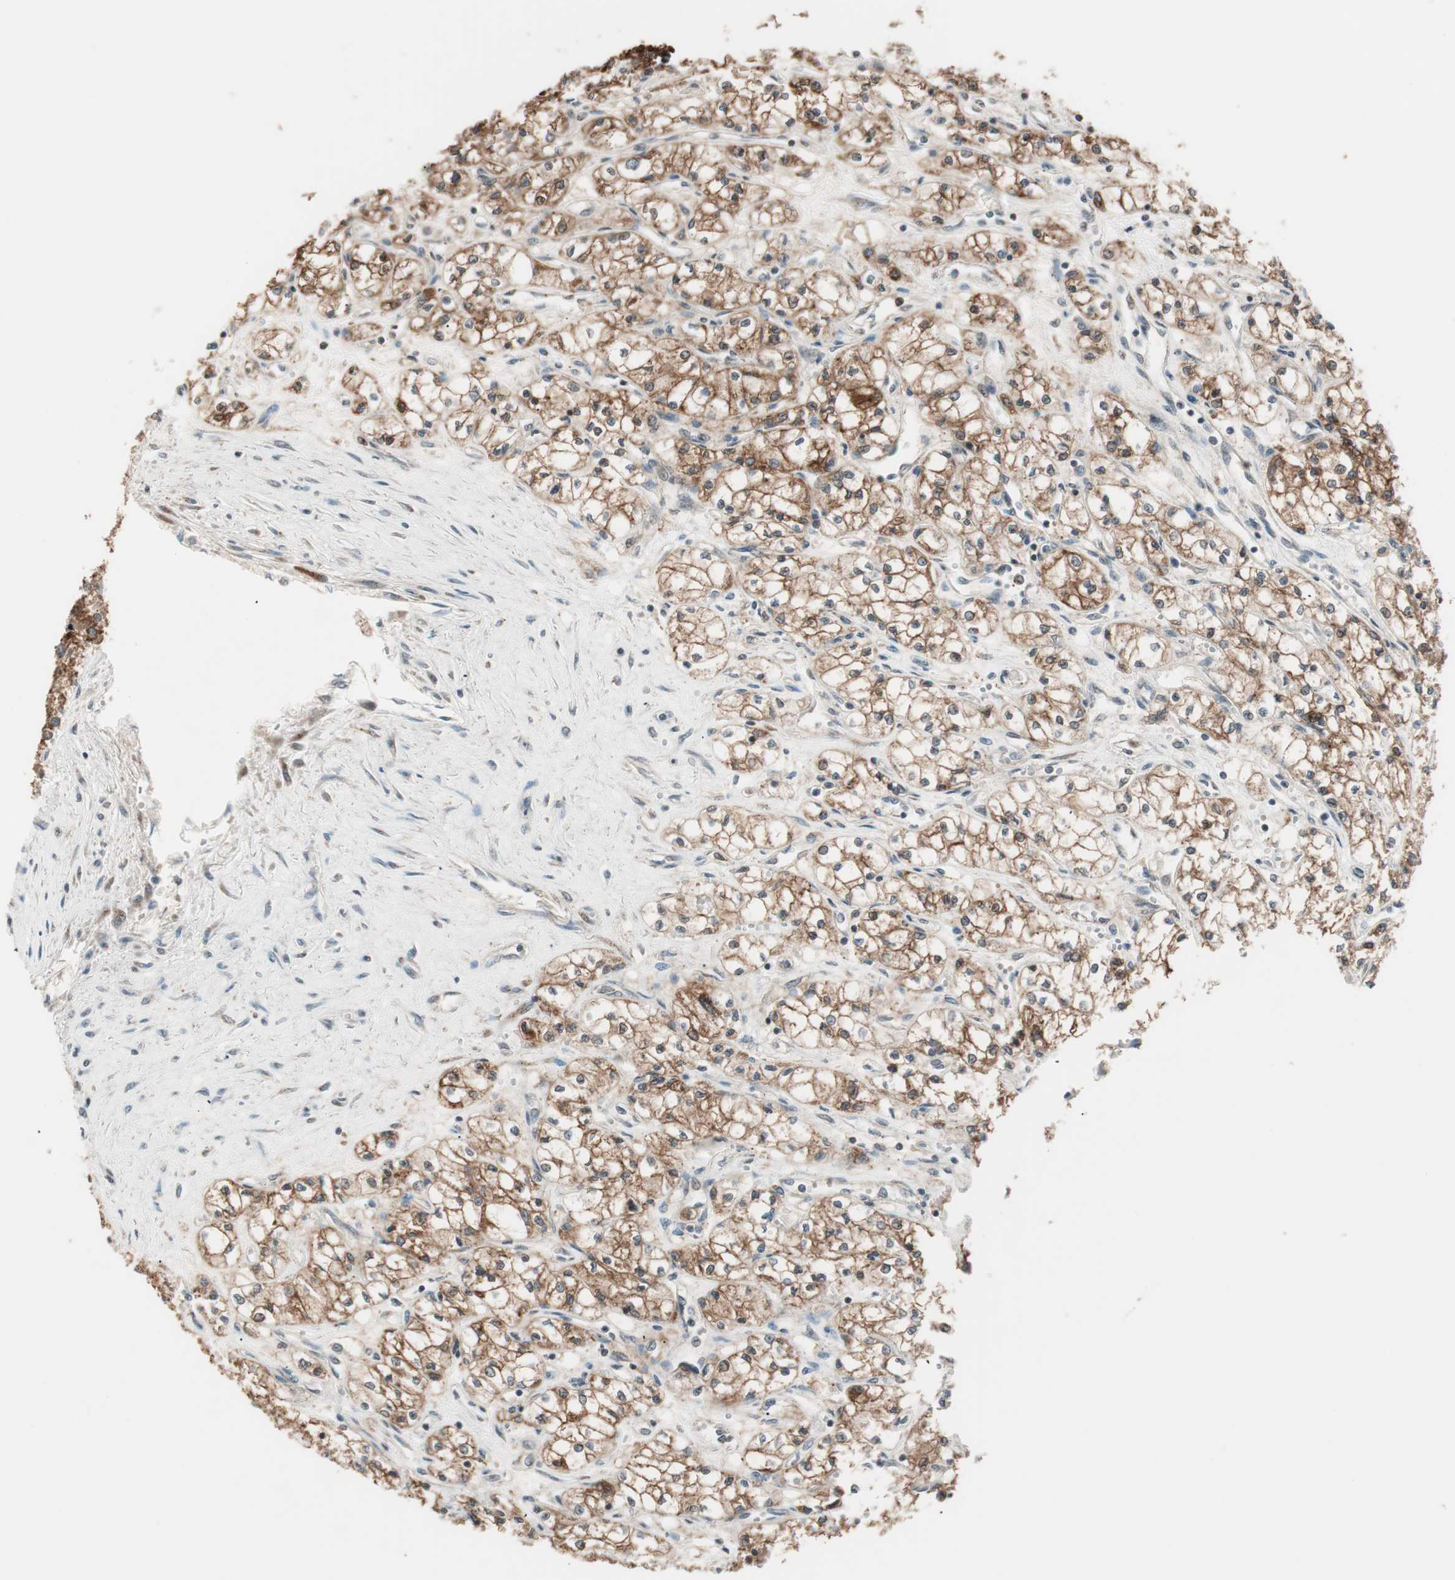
{"staining": {"intensity": "moderate", "quantity": ">75%", "location": "cytoplasmic/membranous"}, "tissue": "renal cancer", "cell_type": "Tumor cells", "image_type": "cancer", "snomed": [{"axis": "morphology", "description": "Normal tissue, NOS"}, {"axis": "morphology", "description": "Adenocarcinoma, NOS"}, {"axis": "topography", "description": "Kidney"}], "caption": "About >75% of tumor cells in human renal cancer display moderate cytoplasmic/membranous protein expression as visualized by brown immunohistochemical staining.", "gene": "FBXO5", "patient": {"sex": "male", "age": 59}}